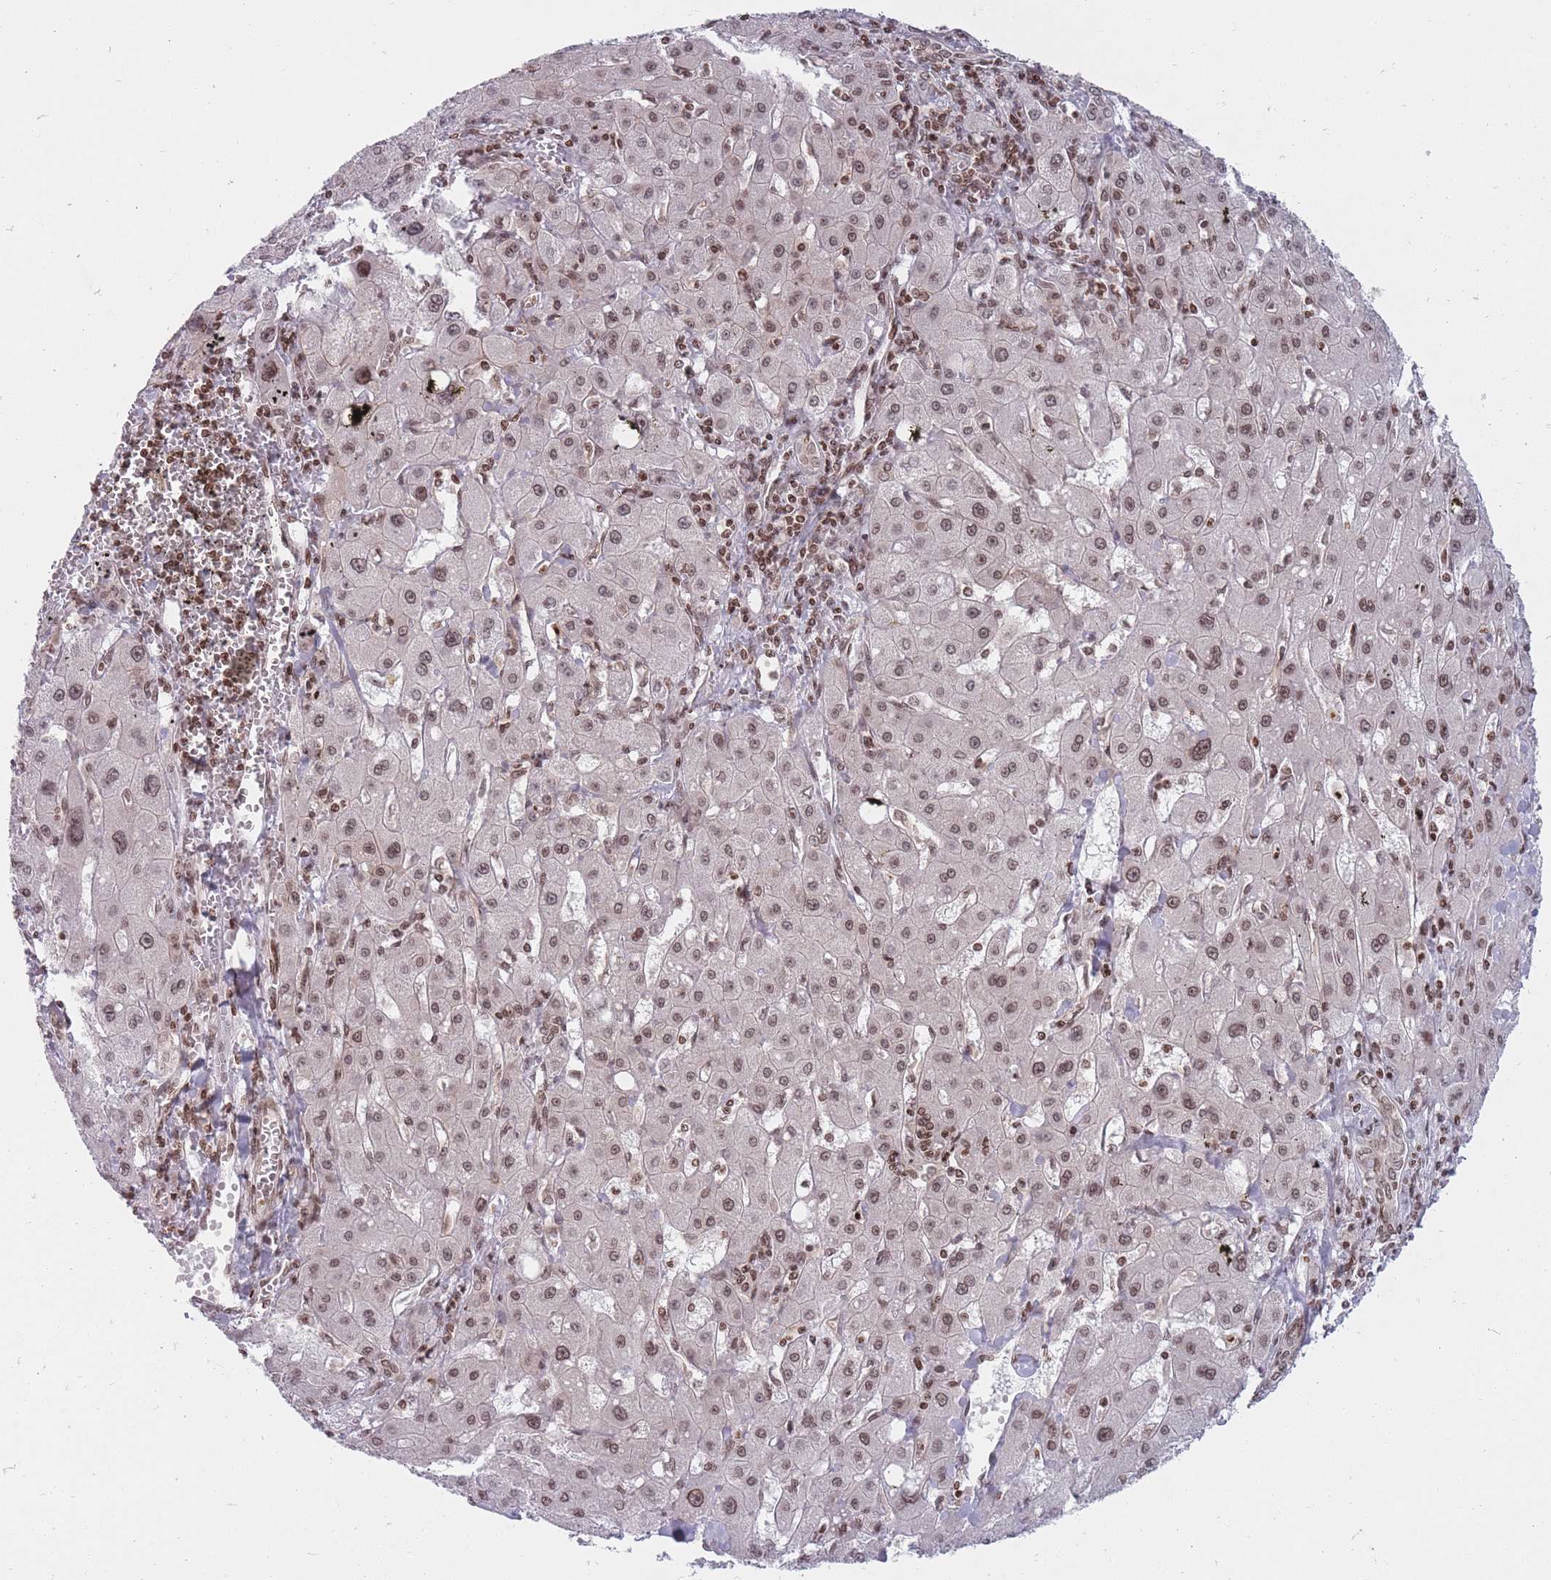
{"staining": {"intensity": "weak", "quantity": ">75%", "location": "nuclear"}, "tissue": "liver cancer", "cell_type": "Tumor cells", "image_type": "cancer", "snomed": [{"axis": "morphology", "description": "Carcinoma, Hepatocellular, NOS"}, {"axis": "topography", "description": "Liver"}], "caption": "Protein analysis of hepatocellular carcinoma (liver) tissue shows weak nuclear expression in approximately >75% of tumor cells. Using DAB (3,3'-diaminobenzidine) (brown) and hematoxylin (blue) stains, captured at high magnification using brightfield microscopy.", "gene": "TMC6", "patient": {"sex": "male", "age": 72}}